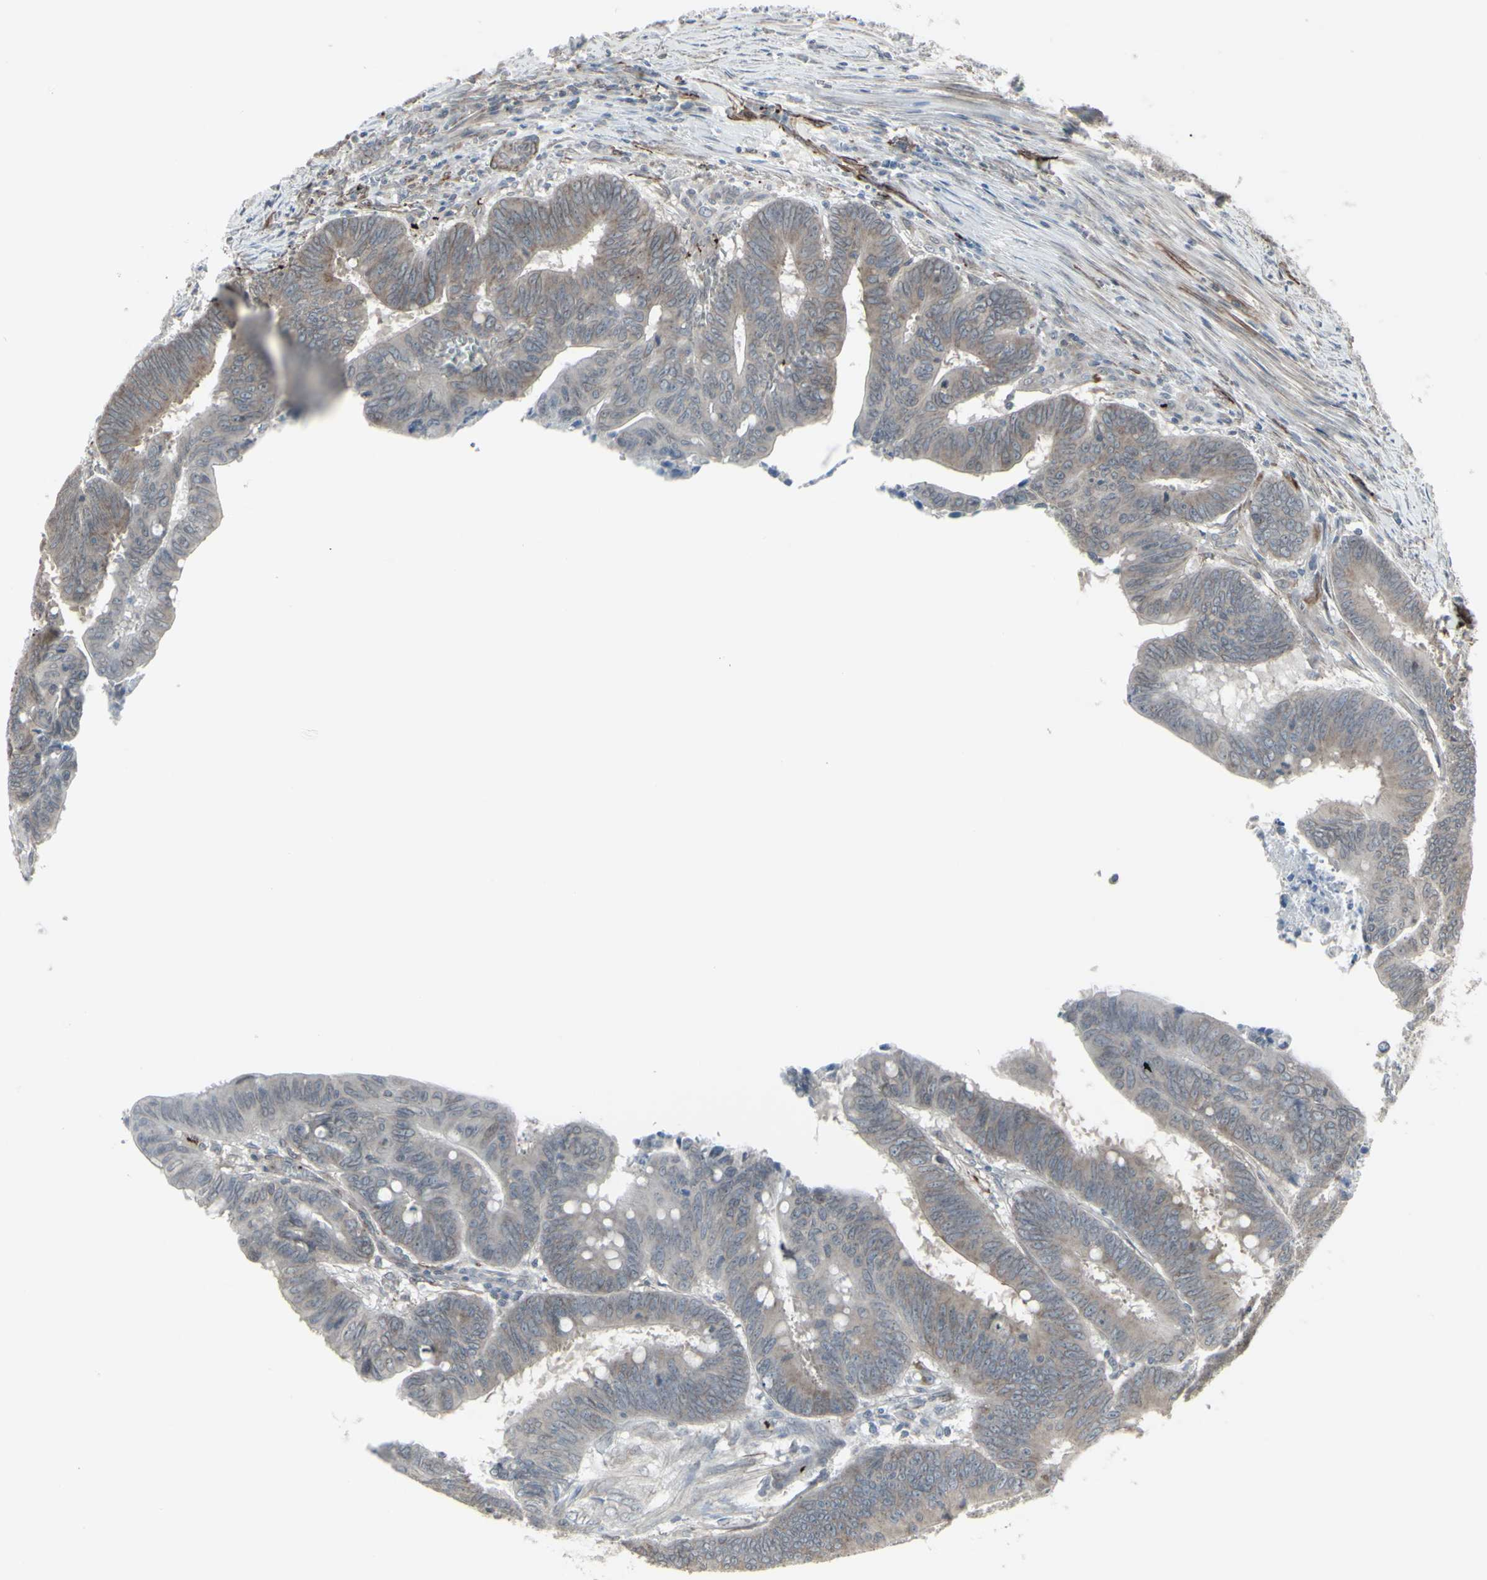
{"staining": {"intensity": "weak", "quantity": ">75%", "location": "cytoplasmic/membranous"}, "tissue": "colorectal cancer", "cell_type": "Tumor cells", "image_type": "cancer", "snomed": [{"axis": "morphology", "description": "Adenocarcinoma, NOS"}, {"axis": "topography", "description": "Colon"}], "caption": "A brown stain labels weak cytoplasmic/membranous positivity of a protein in colorectal adenocarcinoma tumor cells.", "gene": "DTX3L", "patient": {"sex": "male", "age": 45}}